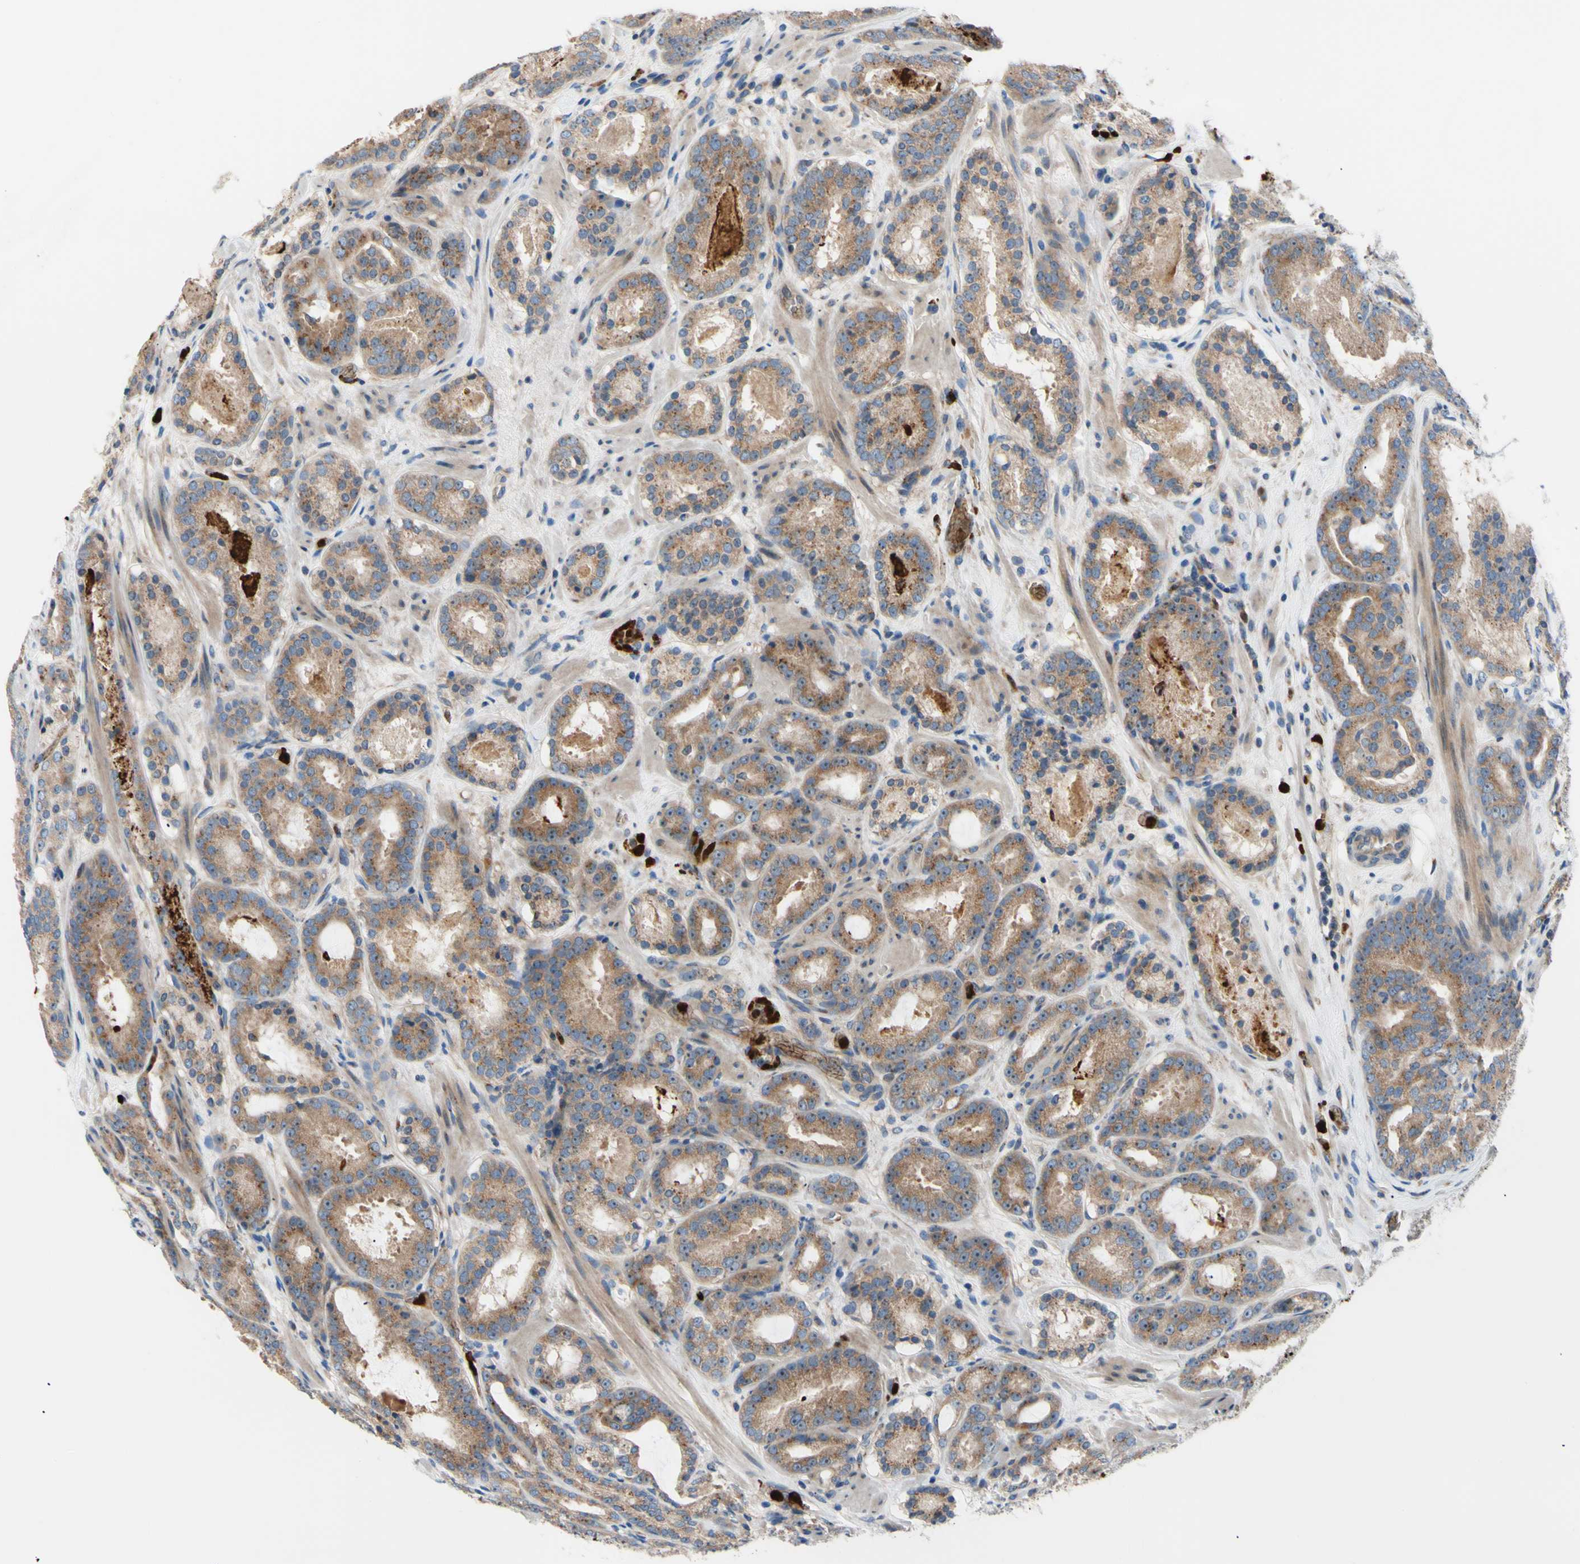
{"staining": {"intensity": "moderate", "quantity": ">75%", "location": "cytoplasmic/membranous,nuclear"}, "tissue": "prostate cancer", "cell_type": "Tumor cells", "image_type": "cancer", "snomed": [{"axis": "morphology", "description": "Adenocarcinoma, Low grade"}, {"axis": "topography", "description": "Prostate"}], "caption": "IHC micrograph of neoplastic tissue: prostate low-grade adenocarcinoma stained using IHC shows medium levels of moderate protein expression localized specifically in the cytoplasmic/membranous and nuclear of tumor cells, appearing as a cytoplasmic/membranous and nuclear brown color.", "gene": "USP9X", "patient": {"sex": "male", "age": 69}}